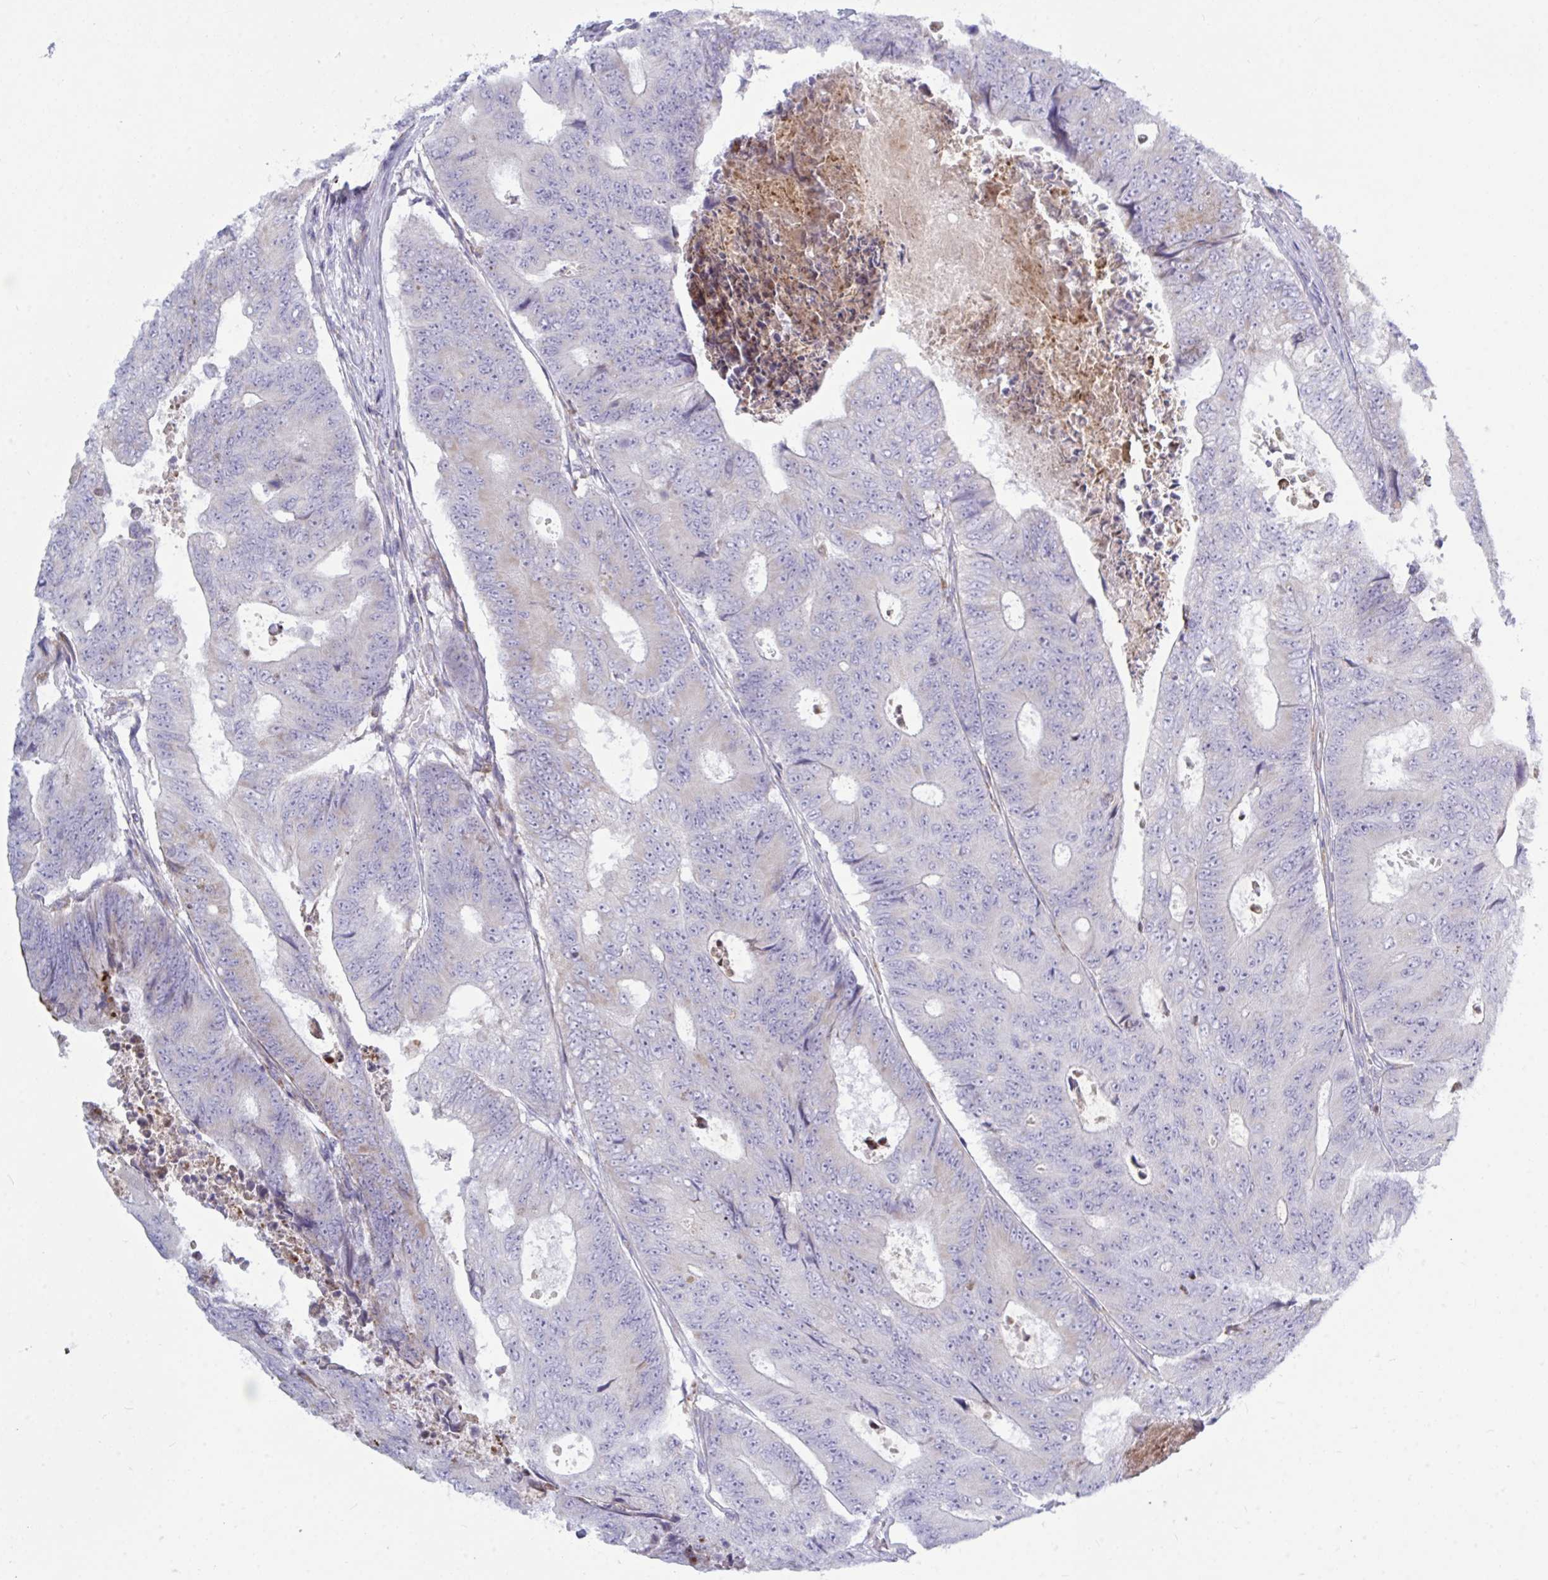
{"staining": {"intensity": "negative", "quantity": "none", "location": "none"}, "tissue": "colorectal cancer", "cell_type": "Tumor cells", "image_type": "cancer", "snomed": [{"axis": "morphology", "description": "Adenocarcinoma, NOS"}, {"axis": "topography", "description": "Colon"}], "caption": "Tumor cells are negative for protein expression in human colorectal cancer (adenocarcinoma).", "gene": "ATG9A", "patient": {"sex": "female", "age": 48}}